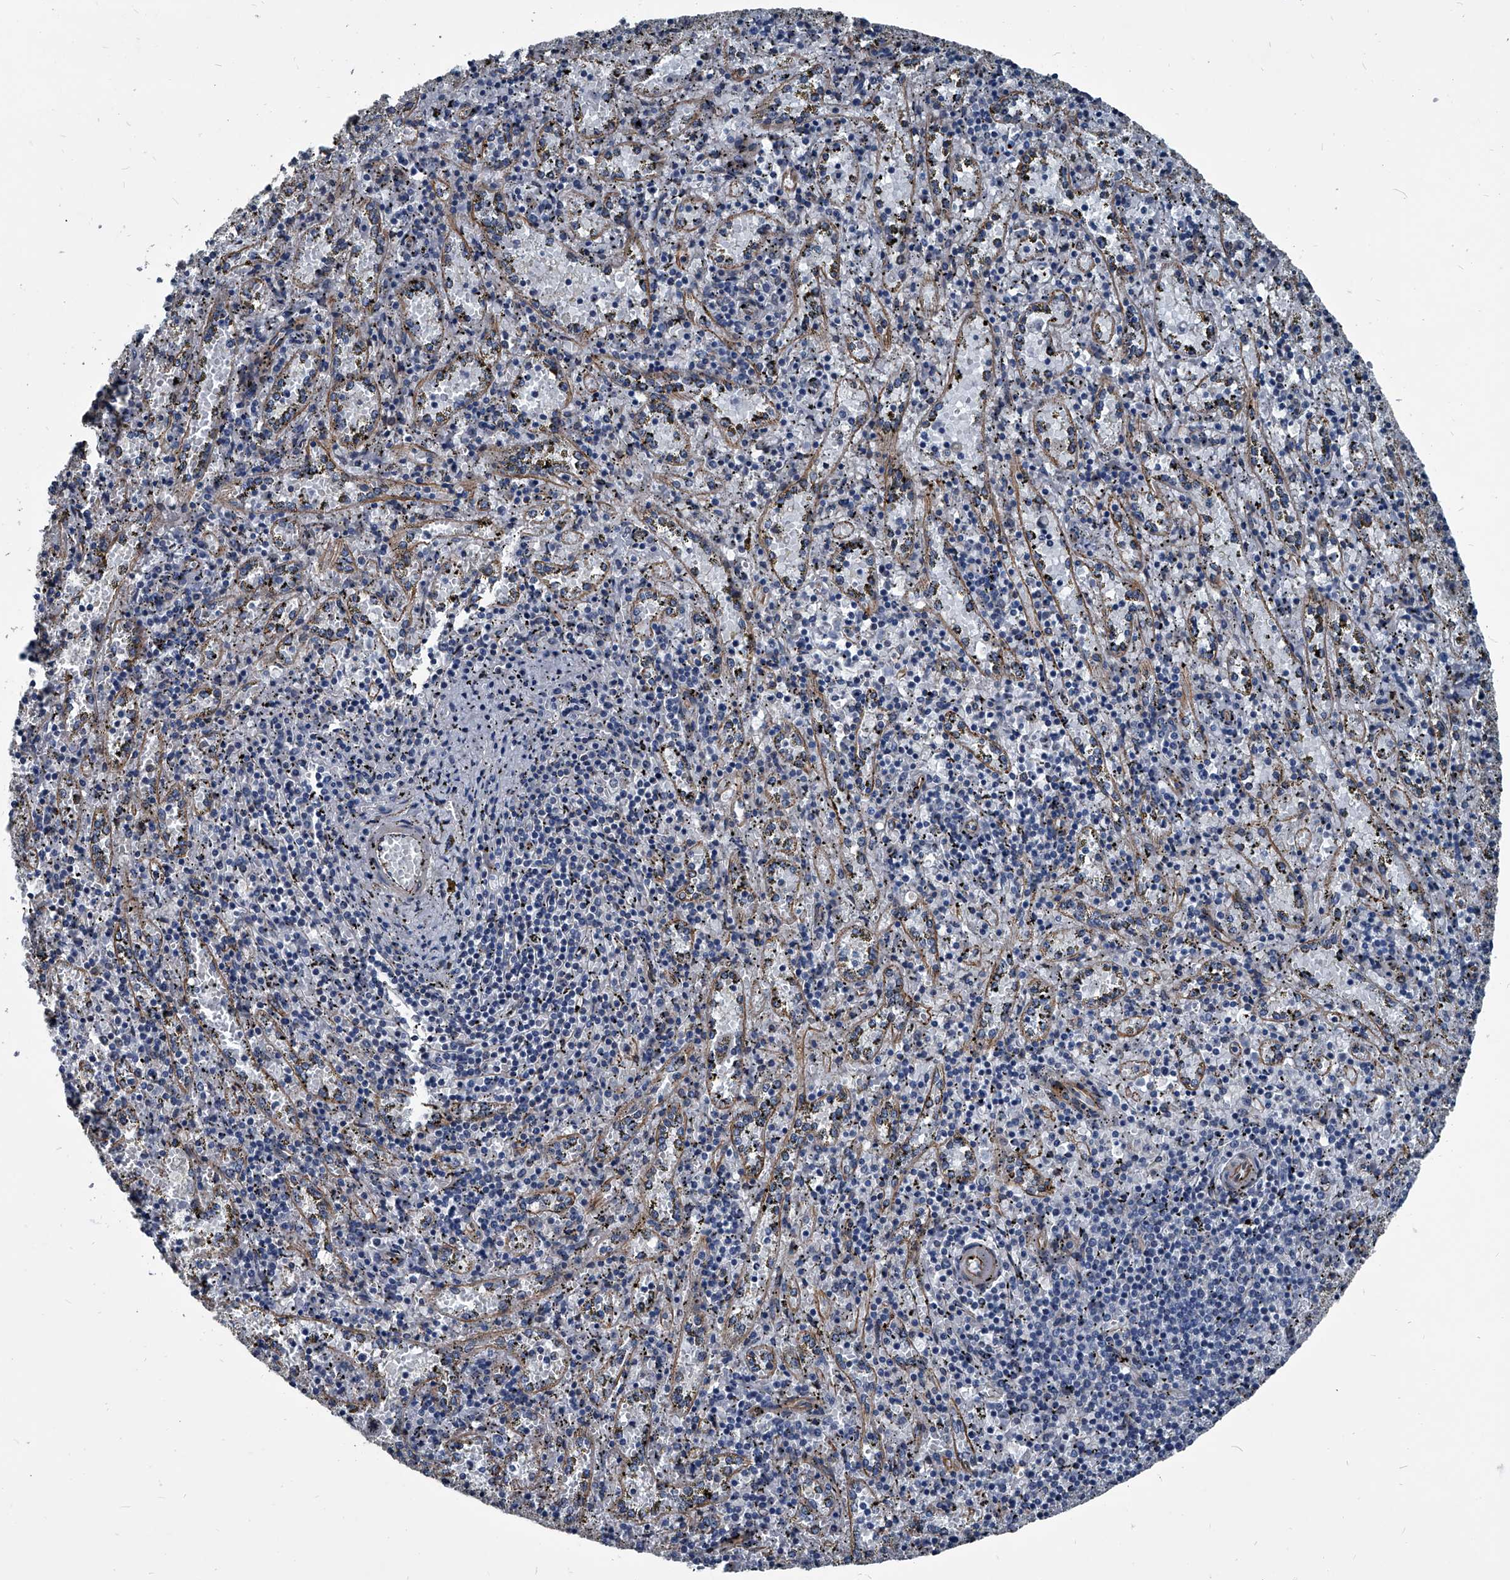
{"staining": {"intensity": "negative", "quantity": "none", "location": "none"}, "tissue": "spleen", "cell_type": "Cells in red pulp", "image_type": "normal", "snomed": [{"axis": "morphology", "description": "Normal tissue, NOS"}, {"axis": "topography", "description": "Spleen"}], "caption": "Spleen stained for a protein using immunohistochemistry (IHC) reveals no staining cells in red pulp.", "gene": "PLEC", "patient": {"sex": "male", "age": 11}}